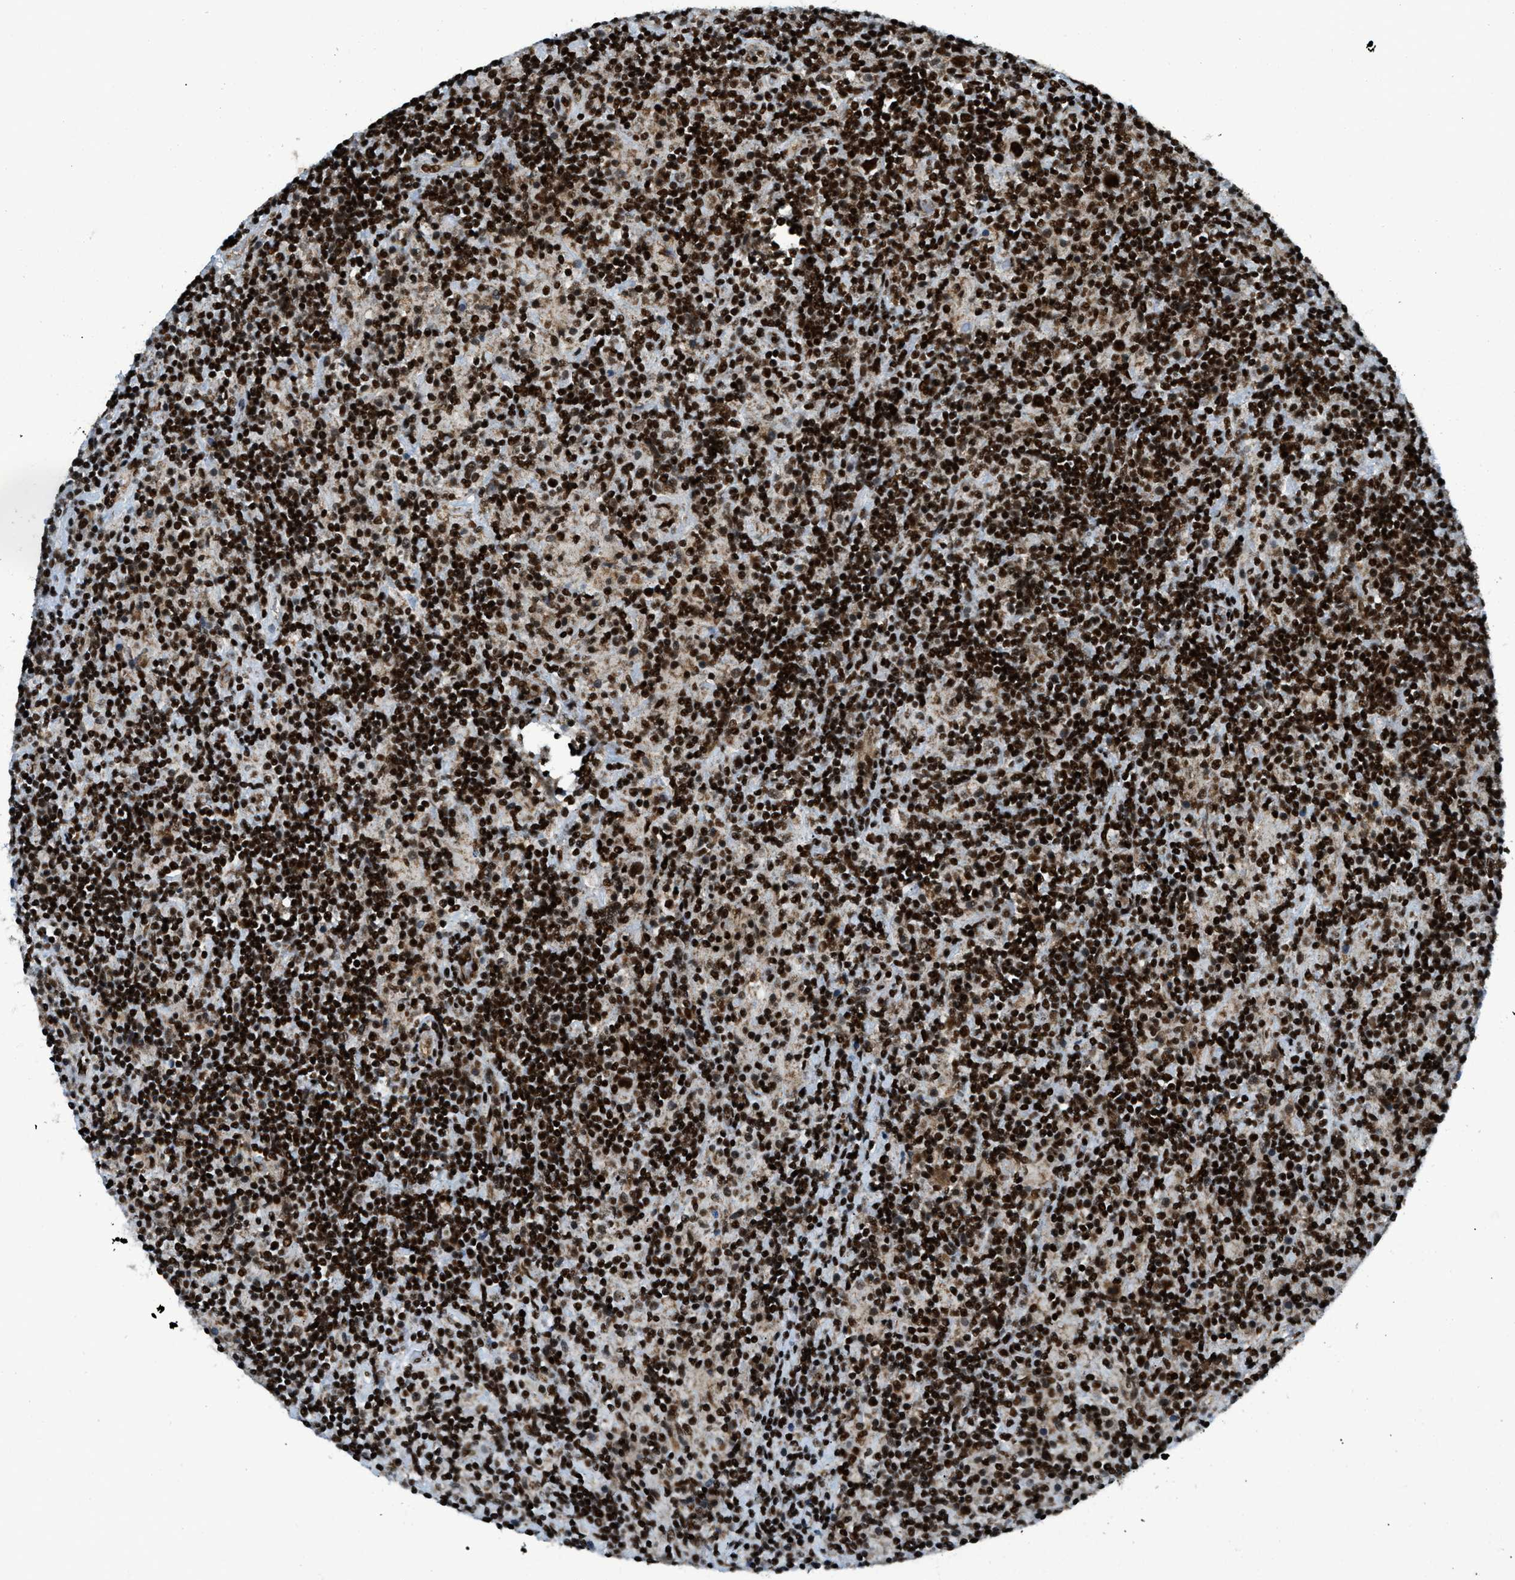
{"staining": {"intensity": "strong", "quantity": ">75%", "location": "nuclear"}, "tissue": "lymphoma", "cell_type": "Tumor cells", "image_type": "cancer", "snomed": [{"axis": "morphology", "description": "Hodgkin's disease, NOS"}, {"axis": "topography", "description": "Lymph node"}], "caption": "Immunohistochemistry (IHC) image of neoplastic tissue: human Hodgkin's disease stained using immunohistochemistry demonstrates high levels of strong protein expression localized specifically in the nuclear of tumor cells, appearing as a nuclear brown color.", "gene": "GABPB1", "patient": {"sex": "male", "age": 70}}